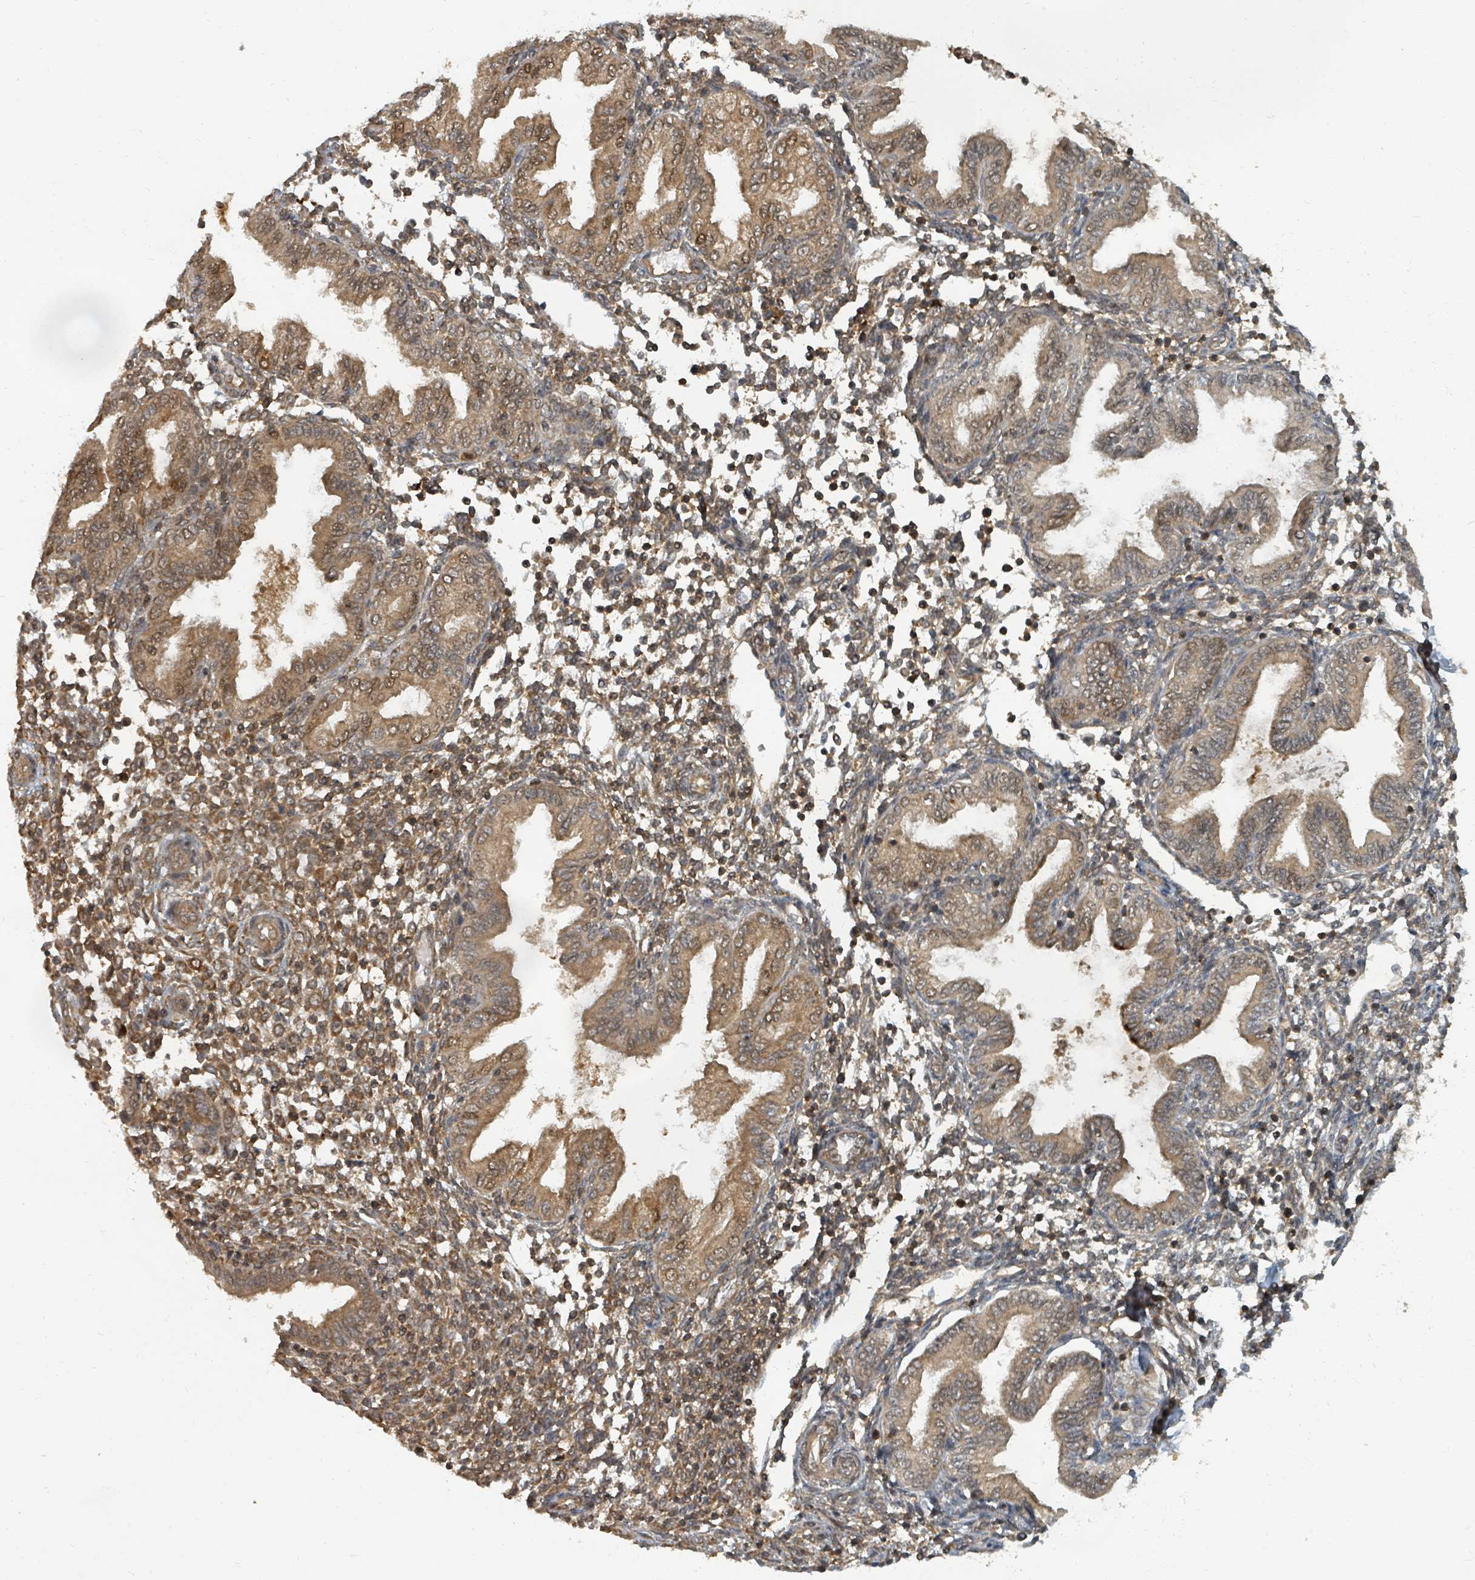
{"staining": {"intensity": "moderate", "quantity": "25%-75%", "location": "cytoplasmic/membranous,nuclear"}, "tissue": "endometrium", "cell_type": "Cells in endometrial stroma", "image_type": "normal", "snomed": [{"axis": "morphology", "description": "Normal tissue, NOS"}, {"axis": "topography", "description": "Endometrium"}], "caption": "A high-resolution histopathology image shows IHC staining of unremarkable endometrium, which exhibits moderate cytoplasmic/membranous,nuclear staining in about 25%-75% of cells in endometrial stroma. The staining is performed using DAB brown chromogen to label protein expression. The nuclei are counter-stained blue using hematoxylin.", "gene": "KDM4E", "patient": {"sex": "female", "age": 53}}